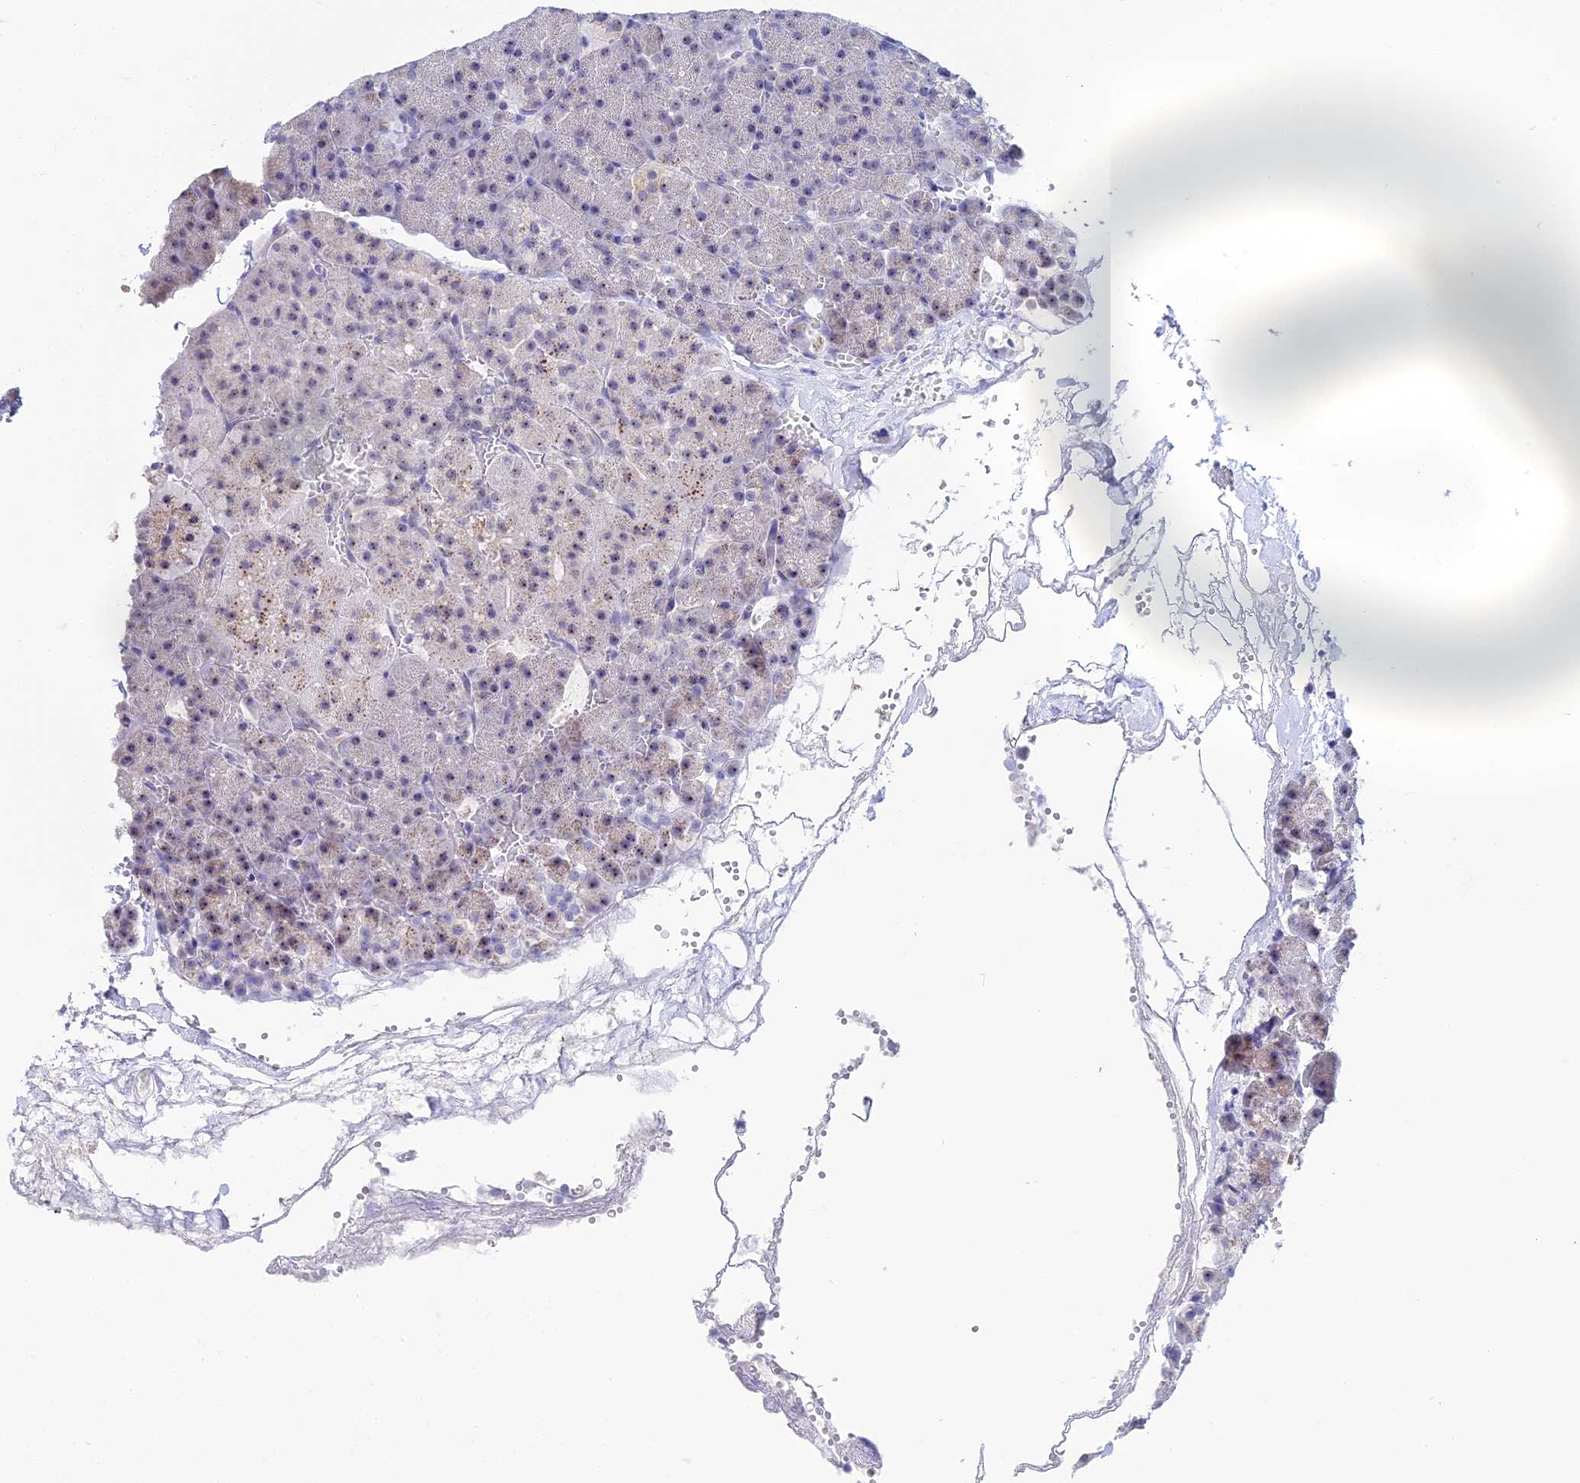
{"staining": {"intensity": "moderate", "quantity": "25%-75%", "location": "nuclear"}, "tissue": "pancreas", "cell_type": "Exocrine glandular cells", "image_type": "normal", "snomed": [{"axis": "morphology", "description": "Normal tissue, NOS"}, {"axis": "topography", "description": "Pancreas"}], "caption": "Protein staining exhibits moderate nuclear expression in approximately 25%-75% of exocrine glandular cells in normal pancreas.", "gene": "PLPP4", "patient": {"sex": "male", "age": 36}}